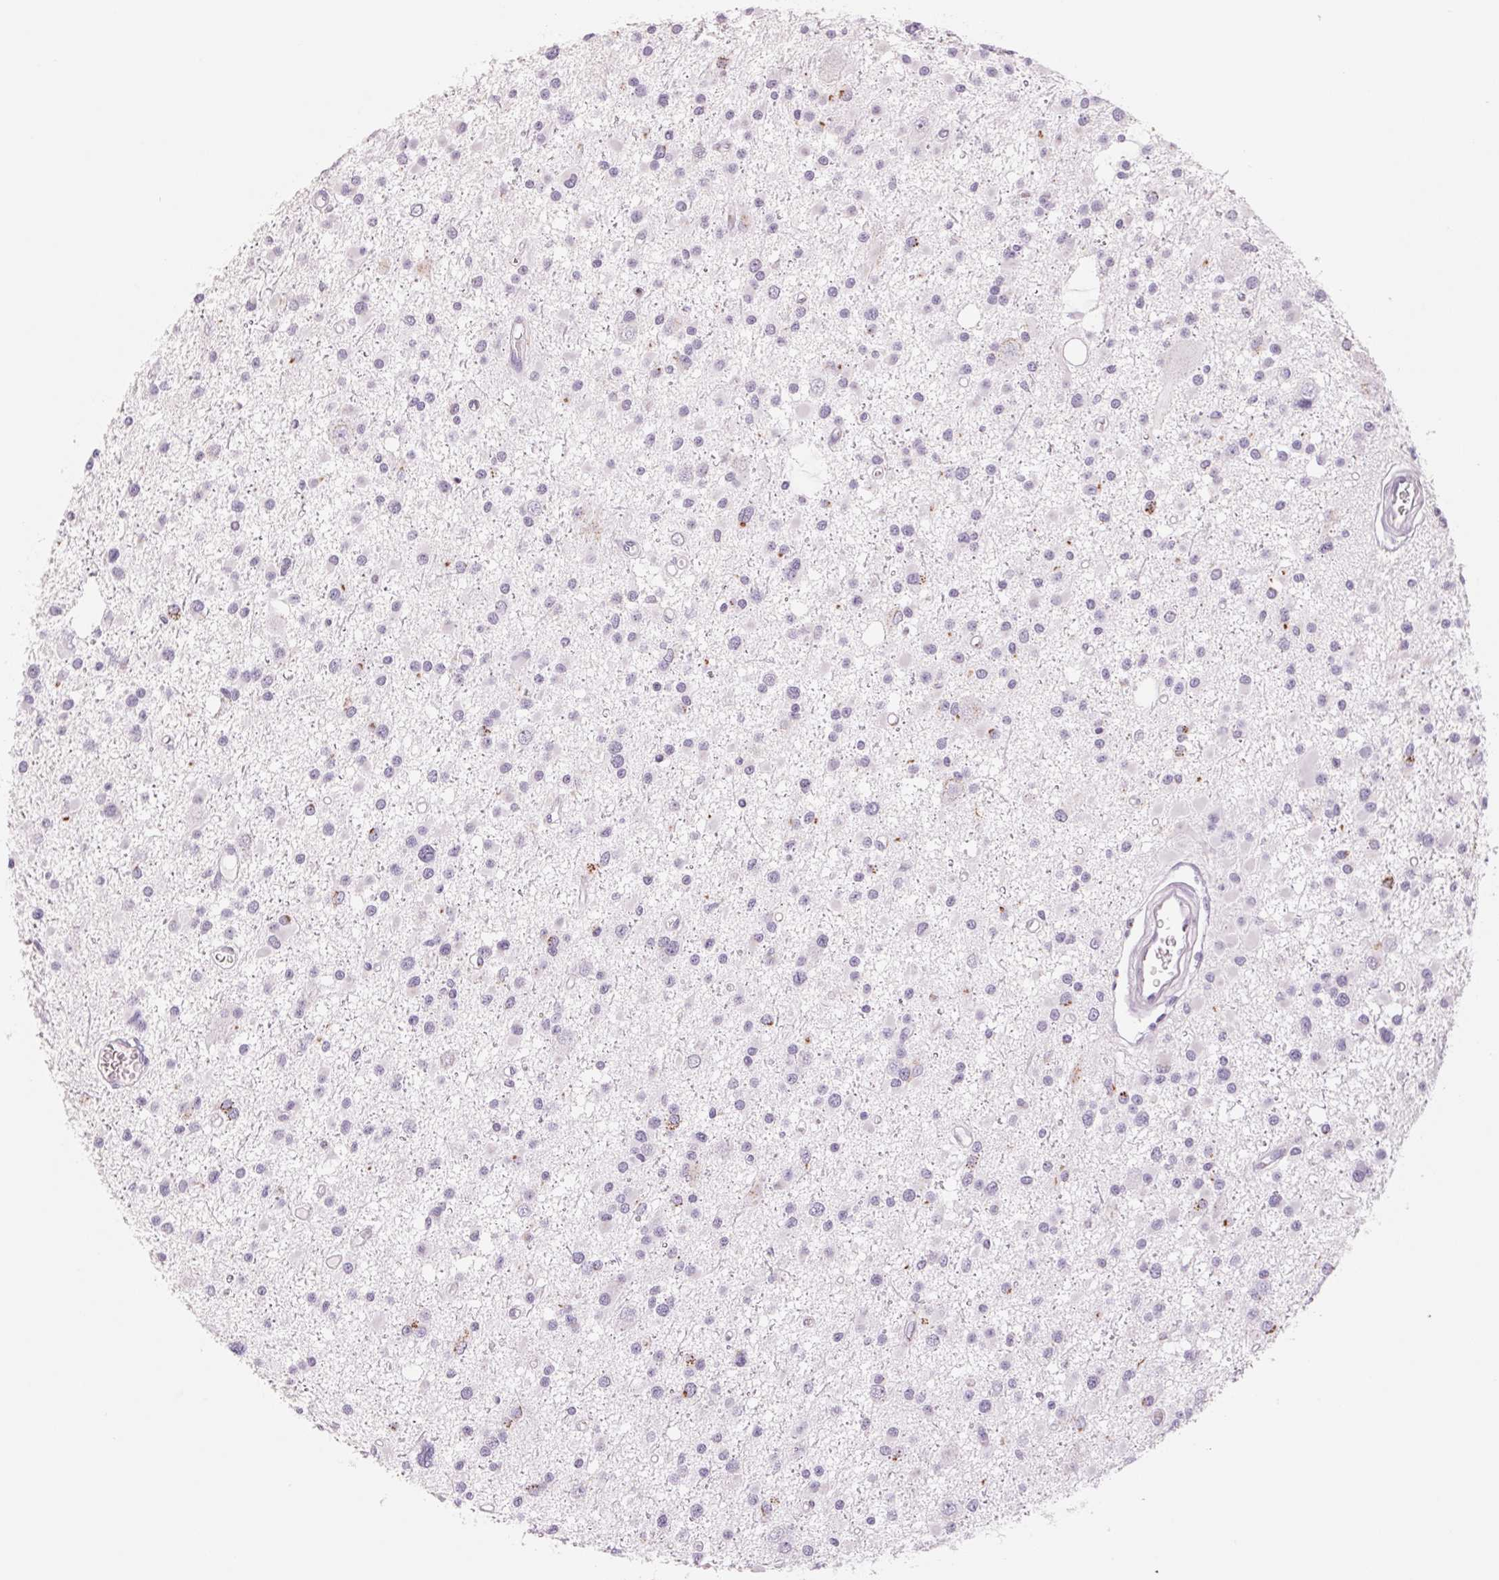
{"staining": {"intensity": "moderate", "quantity": "<25%", "location": "cytoplasmic/membranous"}, "tissue": "glioma", "cell_type": "Tumor cells", "image_type": "cancer", "snomed": [{"axis": "morphology", "description": "Glioma, malignant, High grade"}, {"axis": "topography", "description": "Brain"}], "caption": "Tumor cells demonstrate low levels of moderate cytoplasmic/membranous positivity in approximately <25% of cells in malignant glioma (high-grade).", "gene": "GALNT7", "patient": {"sex": "male", "age": 54}}